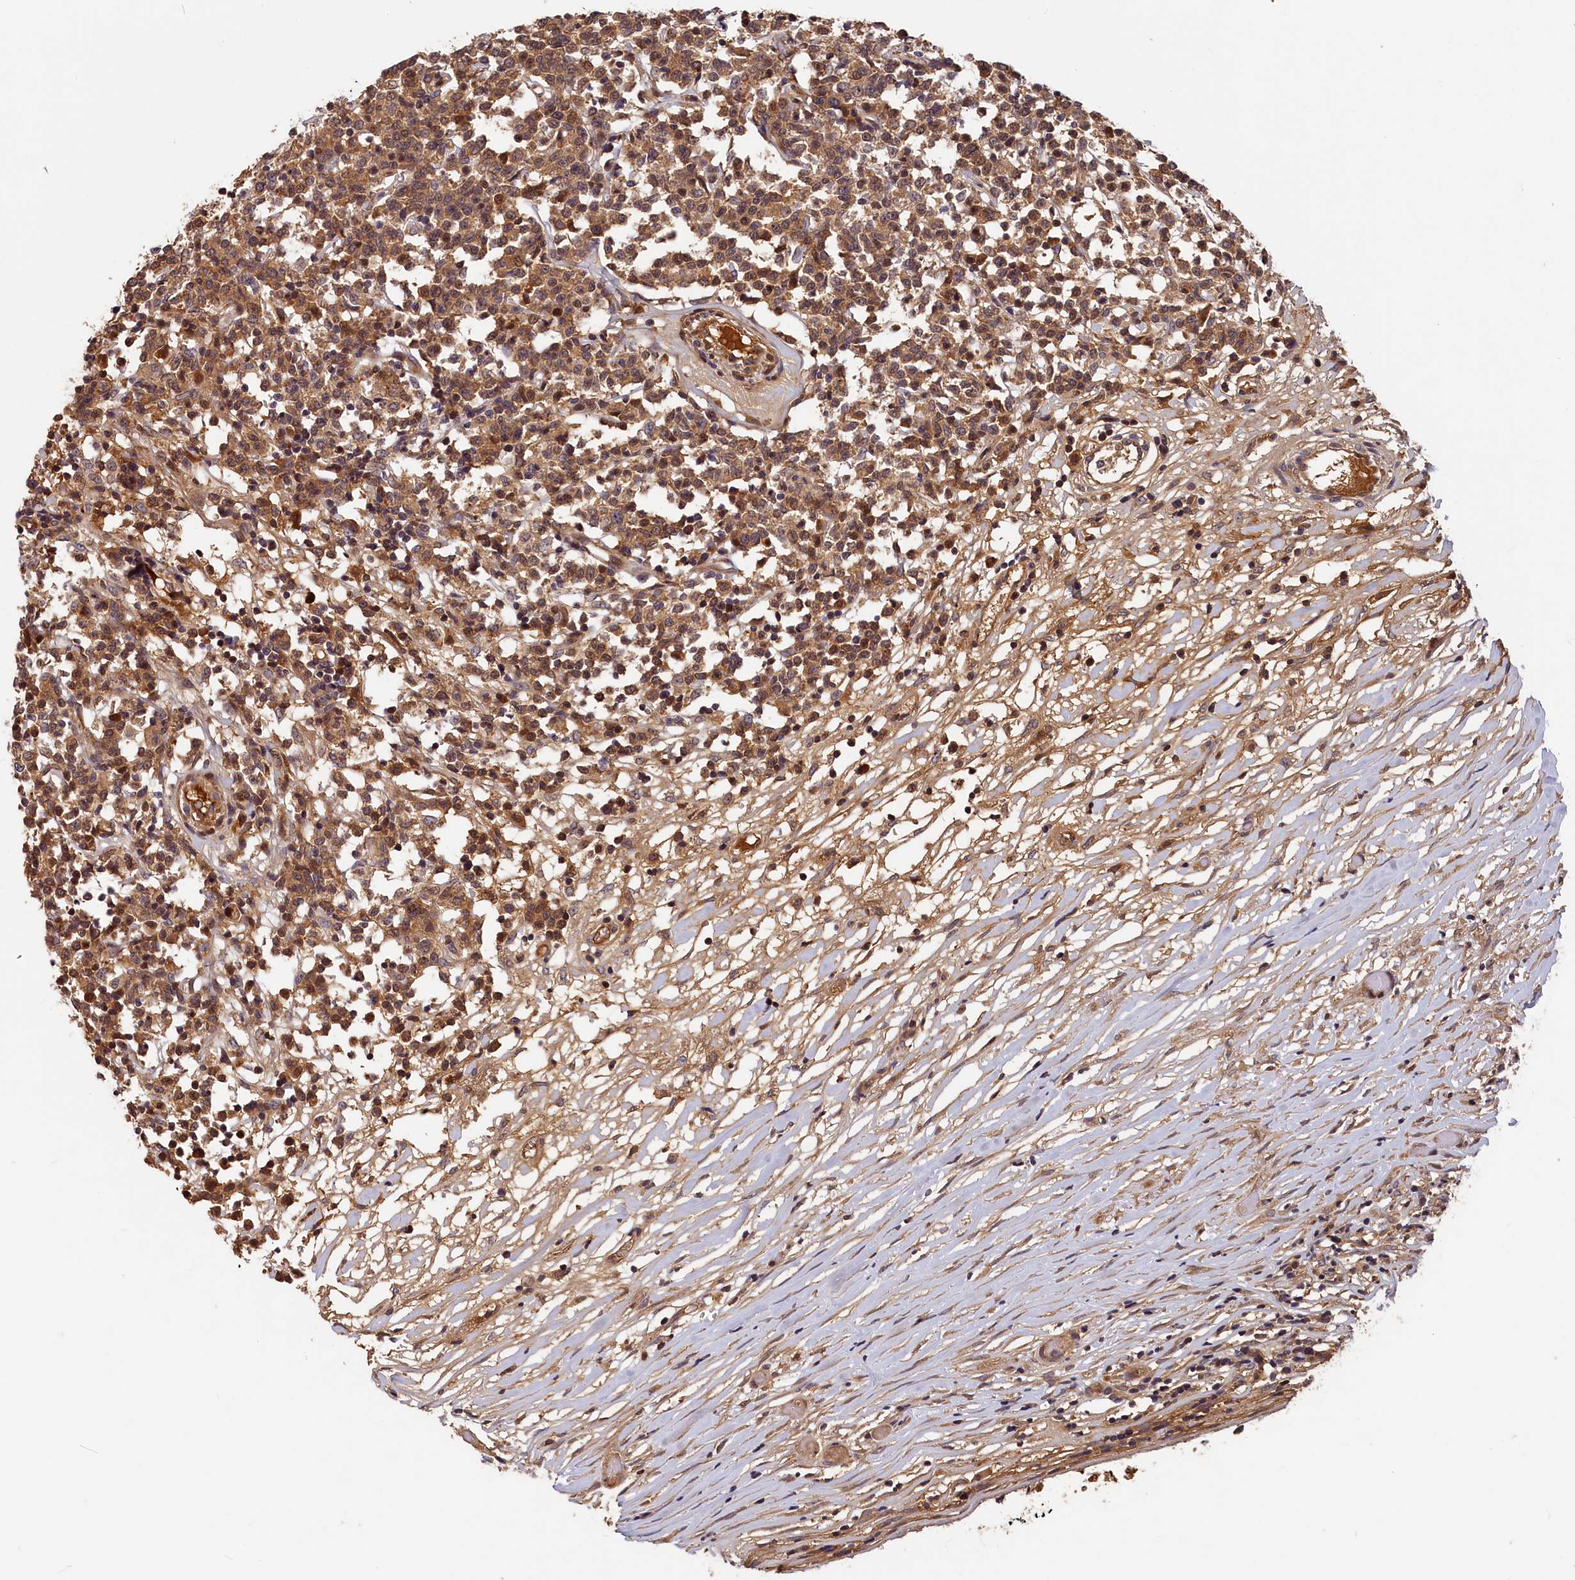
{"staining": {"intensity": "moderate", "quantity": ">75%", "location": "cytoplasmic/membranous"}, "tissue": "lymphoma", "cell_type": "Tumor cells", "image_type": "cancer", "snomed": [{"axis": "morphology", "description": "Malignant lymphoma, non-Hodgkin's type, Low grade"}, {"axis": "topography", "description": "Small intestine"}], "caption": "Immunohistochemistry (IHC) of human lymphoma exhibits medium levels of moderate cytoplasmic/membranous staining in about >75% of tumor cells.", "gene": "ITIH1", "patient": {"sex": "female", "age": 59}}